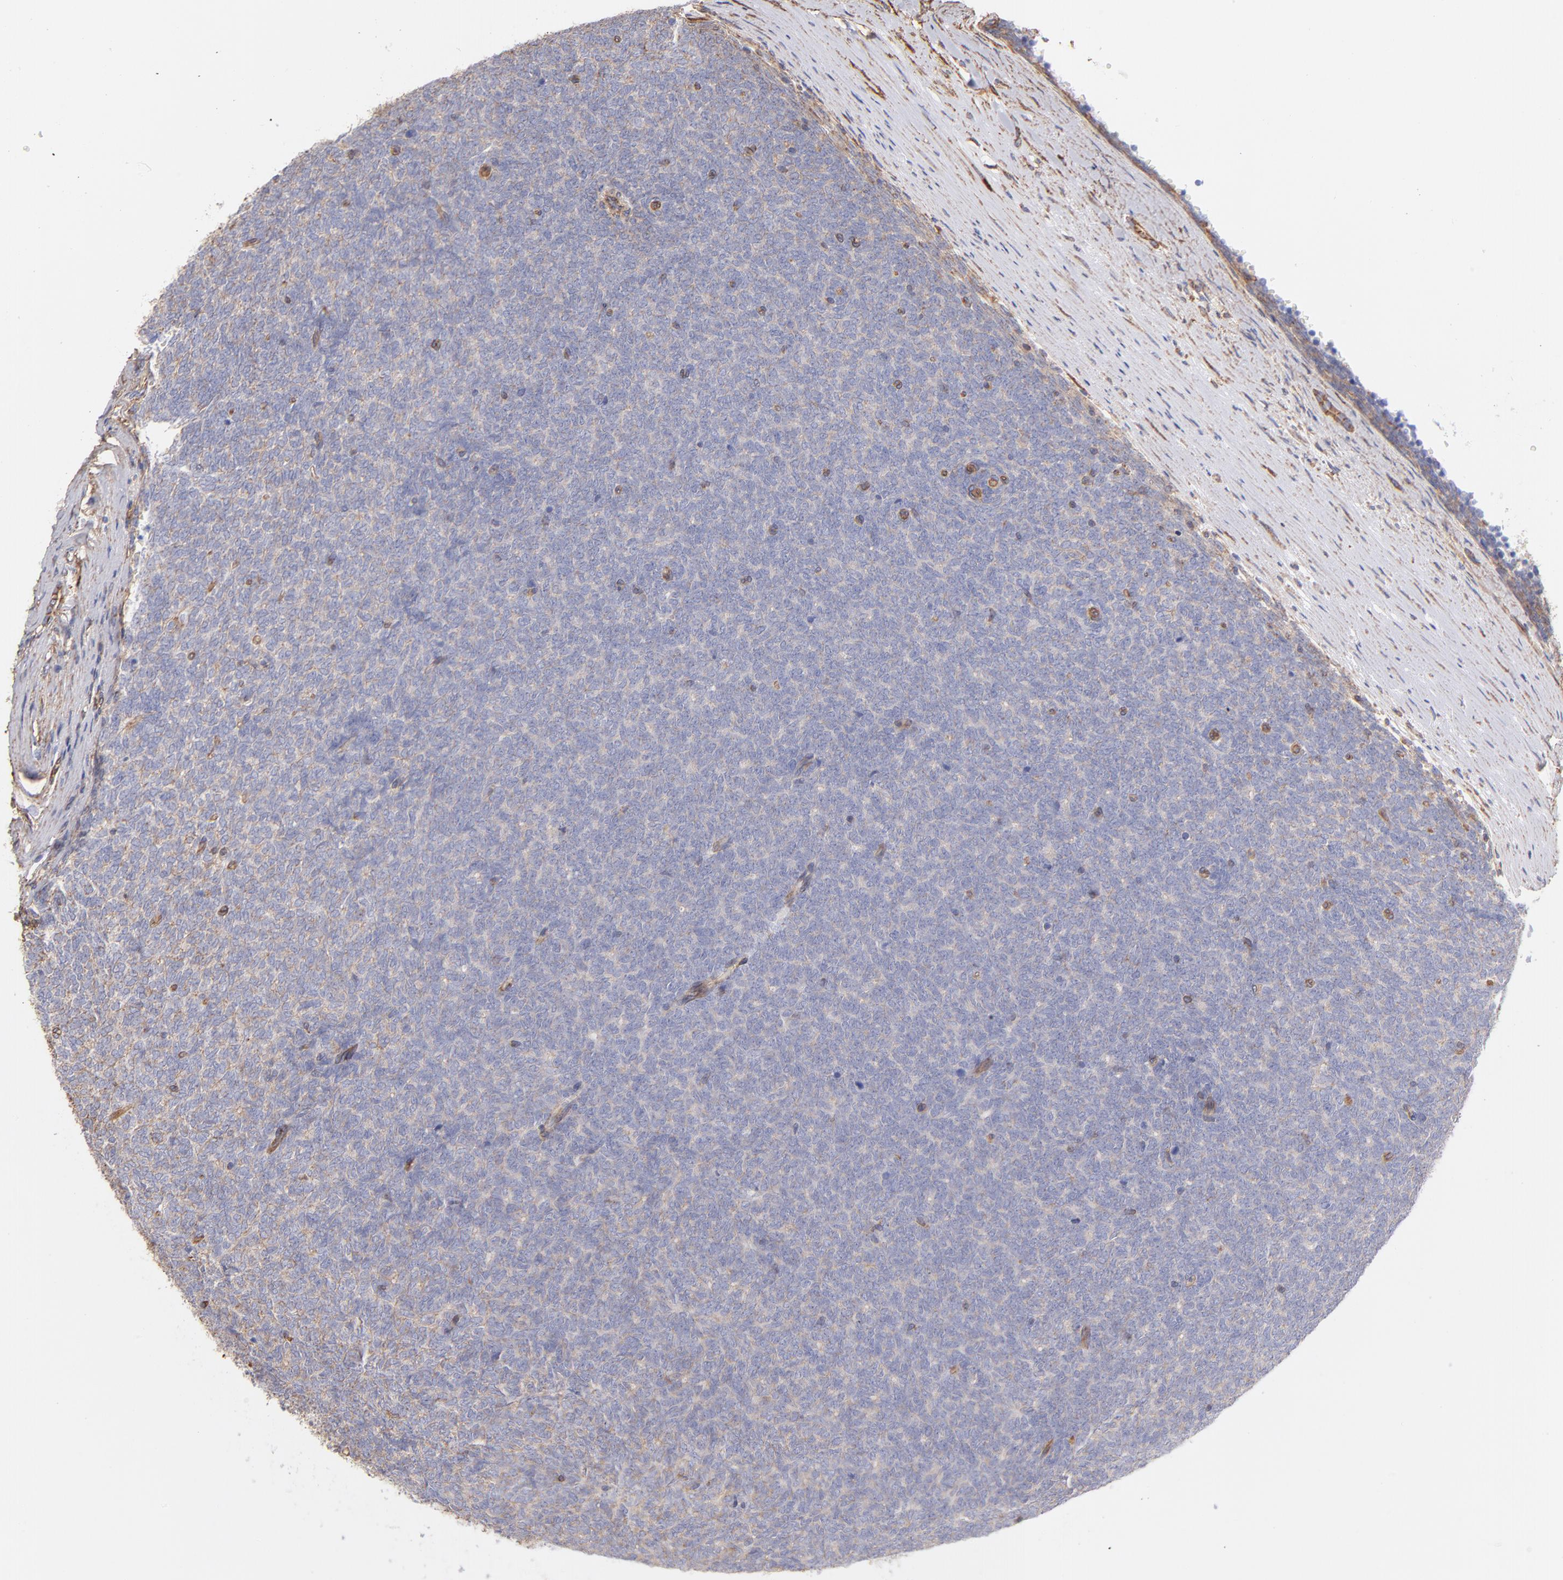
{"staining": {"intensity": "weak", "quantity": "25%-75%", "location": "cytoplasmic/membranous"}, "tissue": "renal cancer", "cell_type": "Tumor cells", "image_type": "cancer", "snomed": [{"axis": "morphology", "description": "Neoplasm, malignant, NOS"}, {"axis": "topography", "description": "Kidney"}], "caption": "This micrograph shows immunohistochemistry (IHC) staining of malignant neoplasm (renal), with low weak cytoplasmic/membranous staining in about 25%-75% of tumor cells.", "gene": "PLEC", "patient": {"sex": "male", "age": 28}}